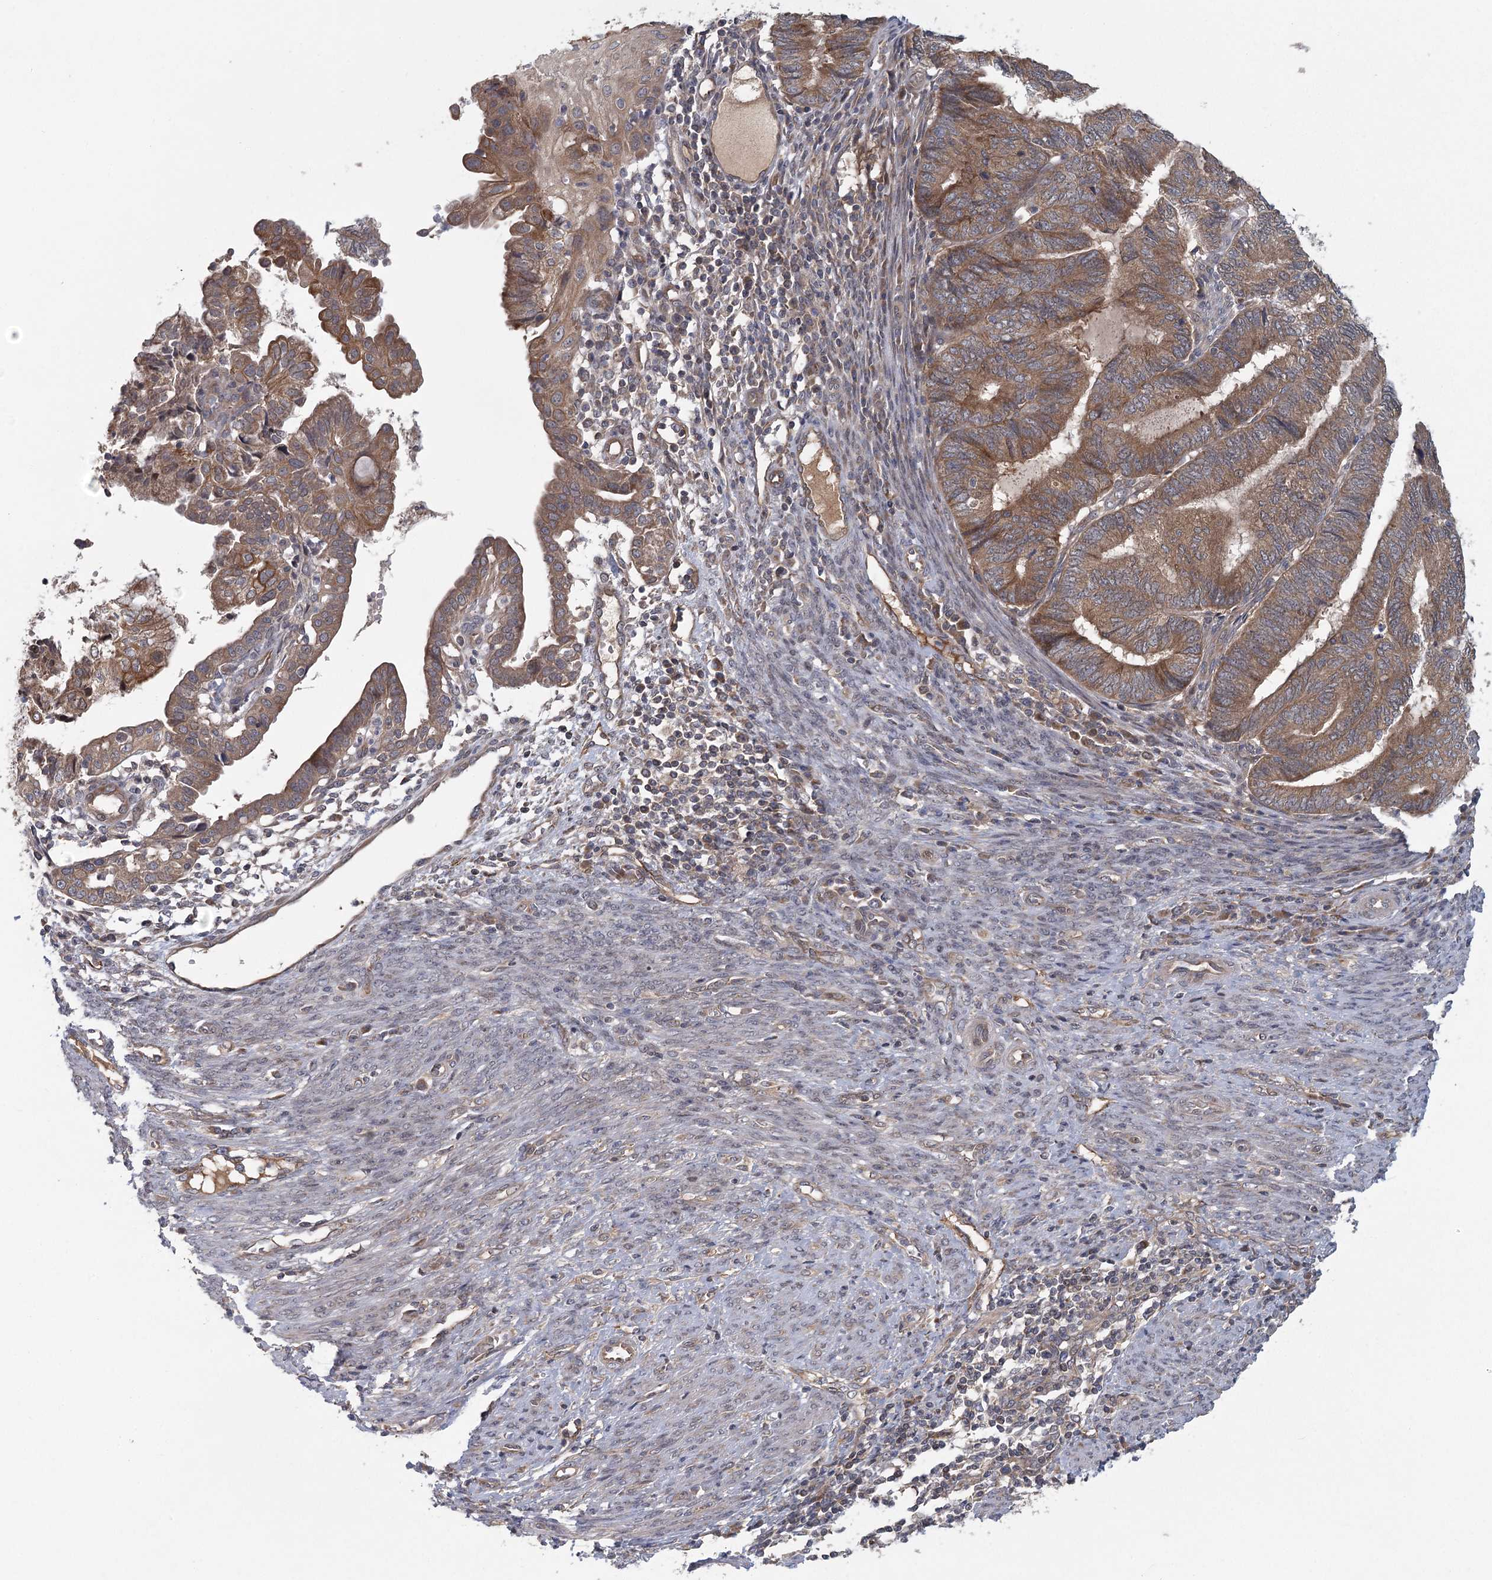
{"staining": {"intensity": "moderate", "quantity": ">75%", "location": "cytoplasmic/membranous"}, "tissue": "endometrial cancer", "cell_type": "Tumor cells", "image_type": "cancer", "snomed": [{"axis": "morphology", "description": "Adenocarcinoma, NOS"}, {"axis": "topography", "description": "Uterus"}, {"axis": "topography", "description": "Endometrium"}], "caption": "The histopathology image reveals immunohistochemical staining of adenocarcinoma (endometrial). There is moderate cytoplasmic/membranous staining is present in approximately >75% of tumor cells.", "gene": "LRRC14B", "patient": {"sex": "female", "age": 70}}